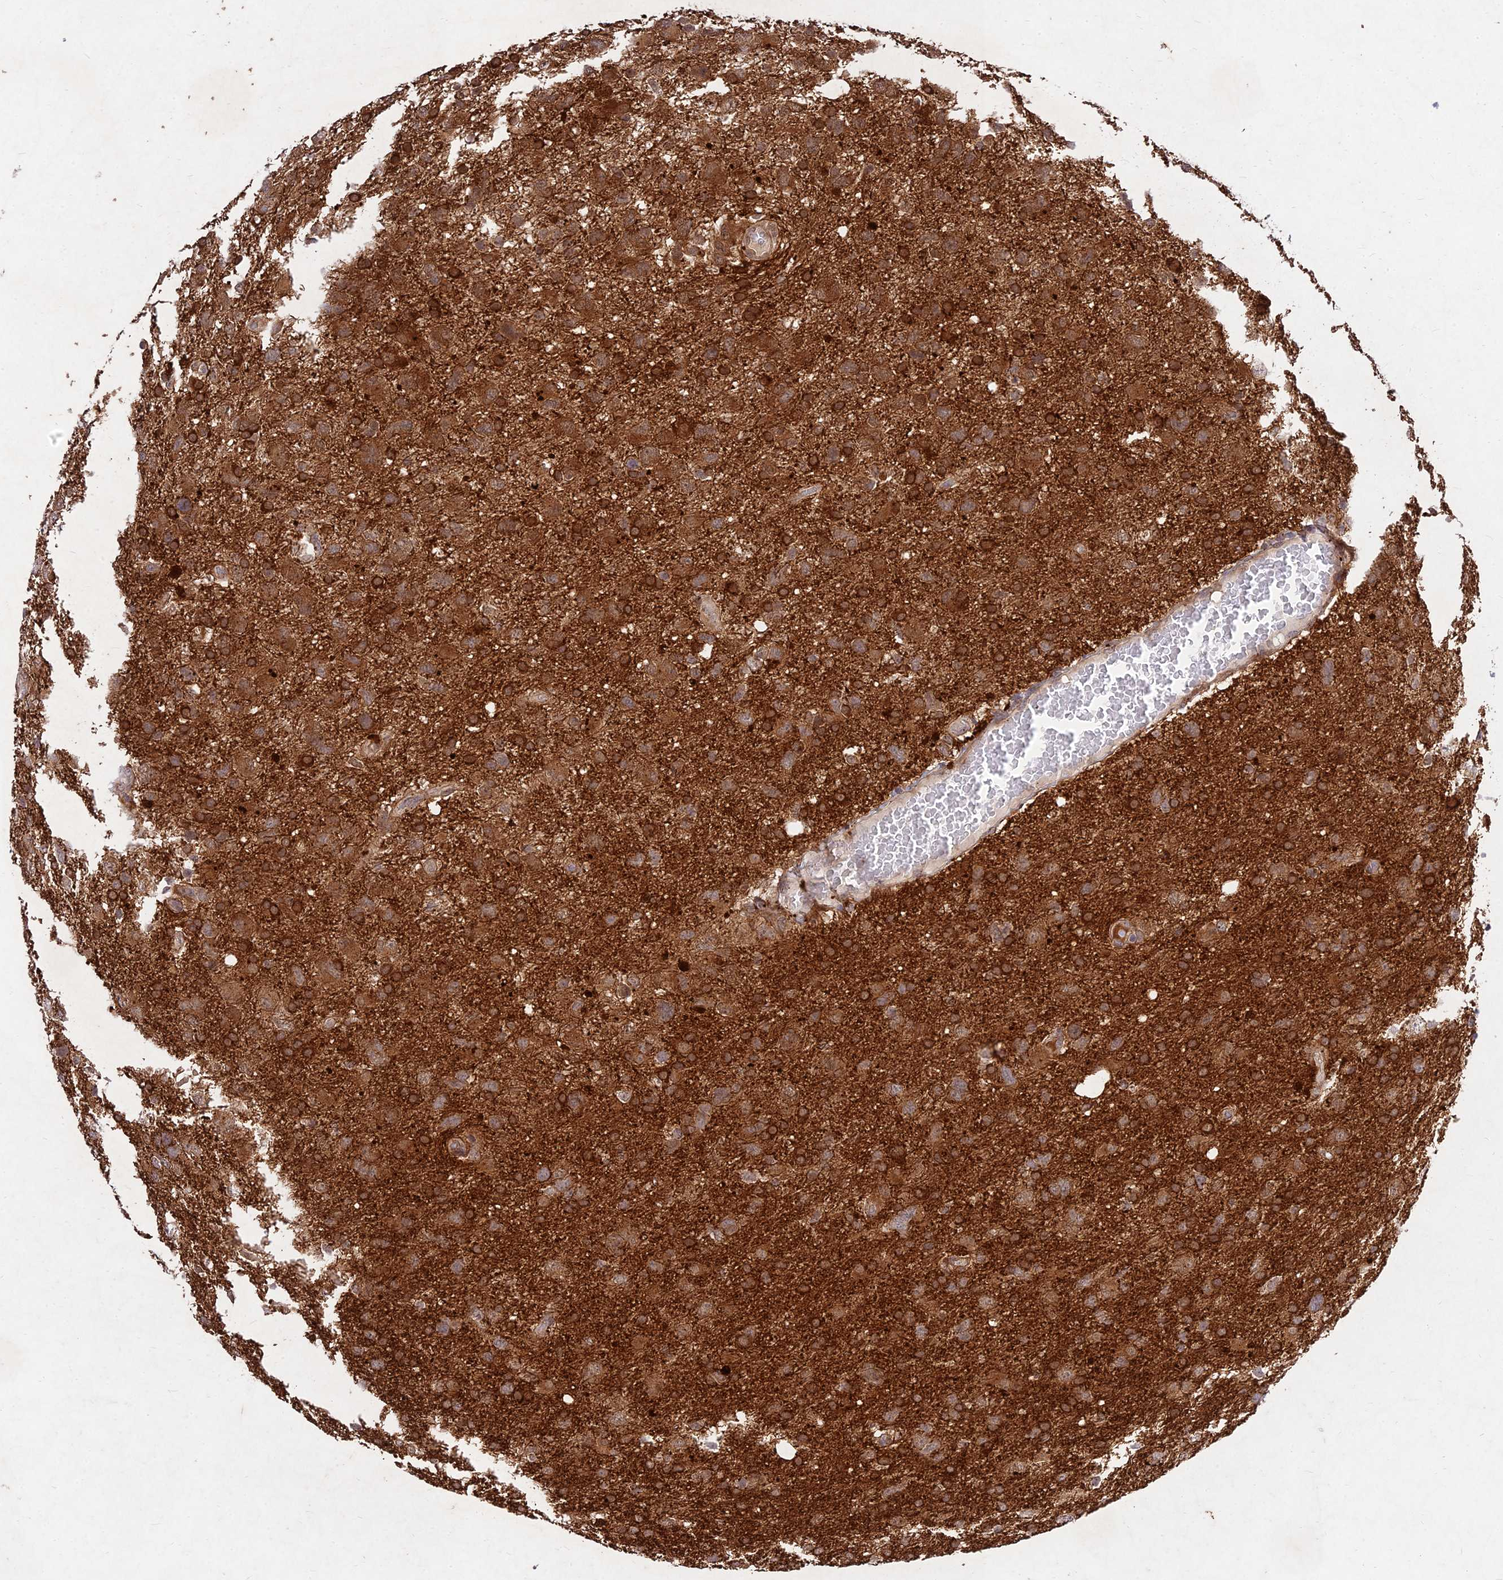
{"staining": {"intensity": "moderate", "quantity": "25%-75%", "location": "cytoplasmic/membranous"}, "tissue": "glioma", "cell_type": "Tumor cells", "image_type": "cancer", "snomed": [{"axis": "morphology", "description": "Glioma, malignant, High grade"}, {"axis": "topography", "description": "Brain"}], "caption": "Immunohistochemical staining of high-grade glioma (malignant) reveals medium levels of moderate cytoplasmic/membranous protein staining in approximately 25%-75% of tumor cells. The staining is performed using DAB (3,3'-diaminobenzidine) brown chromogen to label protein expression. The nuclei are counter-stained blue using hematoxylin.", "gene": "MKKS", "patient": {"sex": "male", "age": 61}}